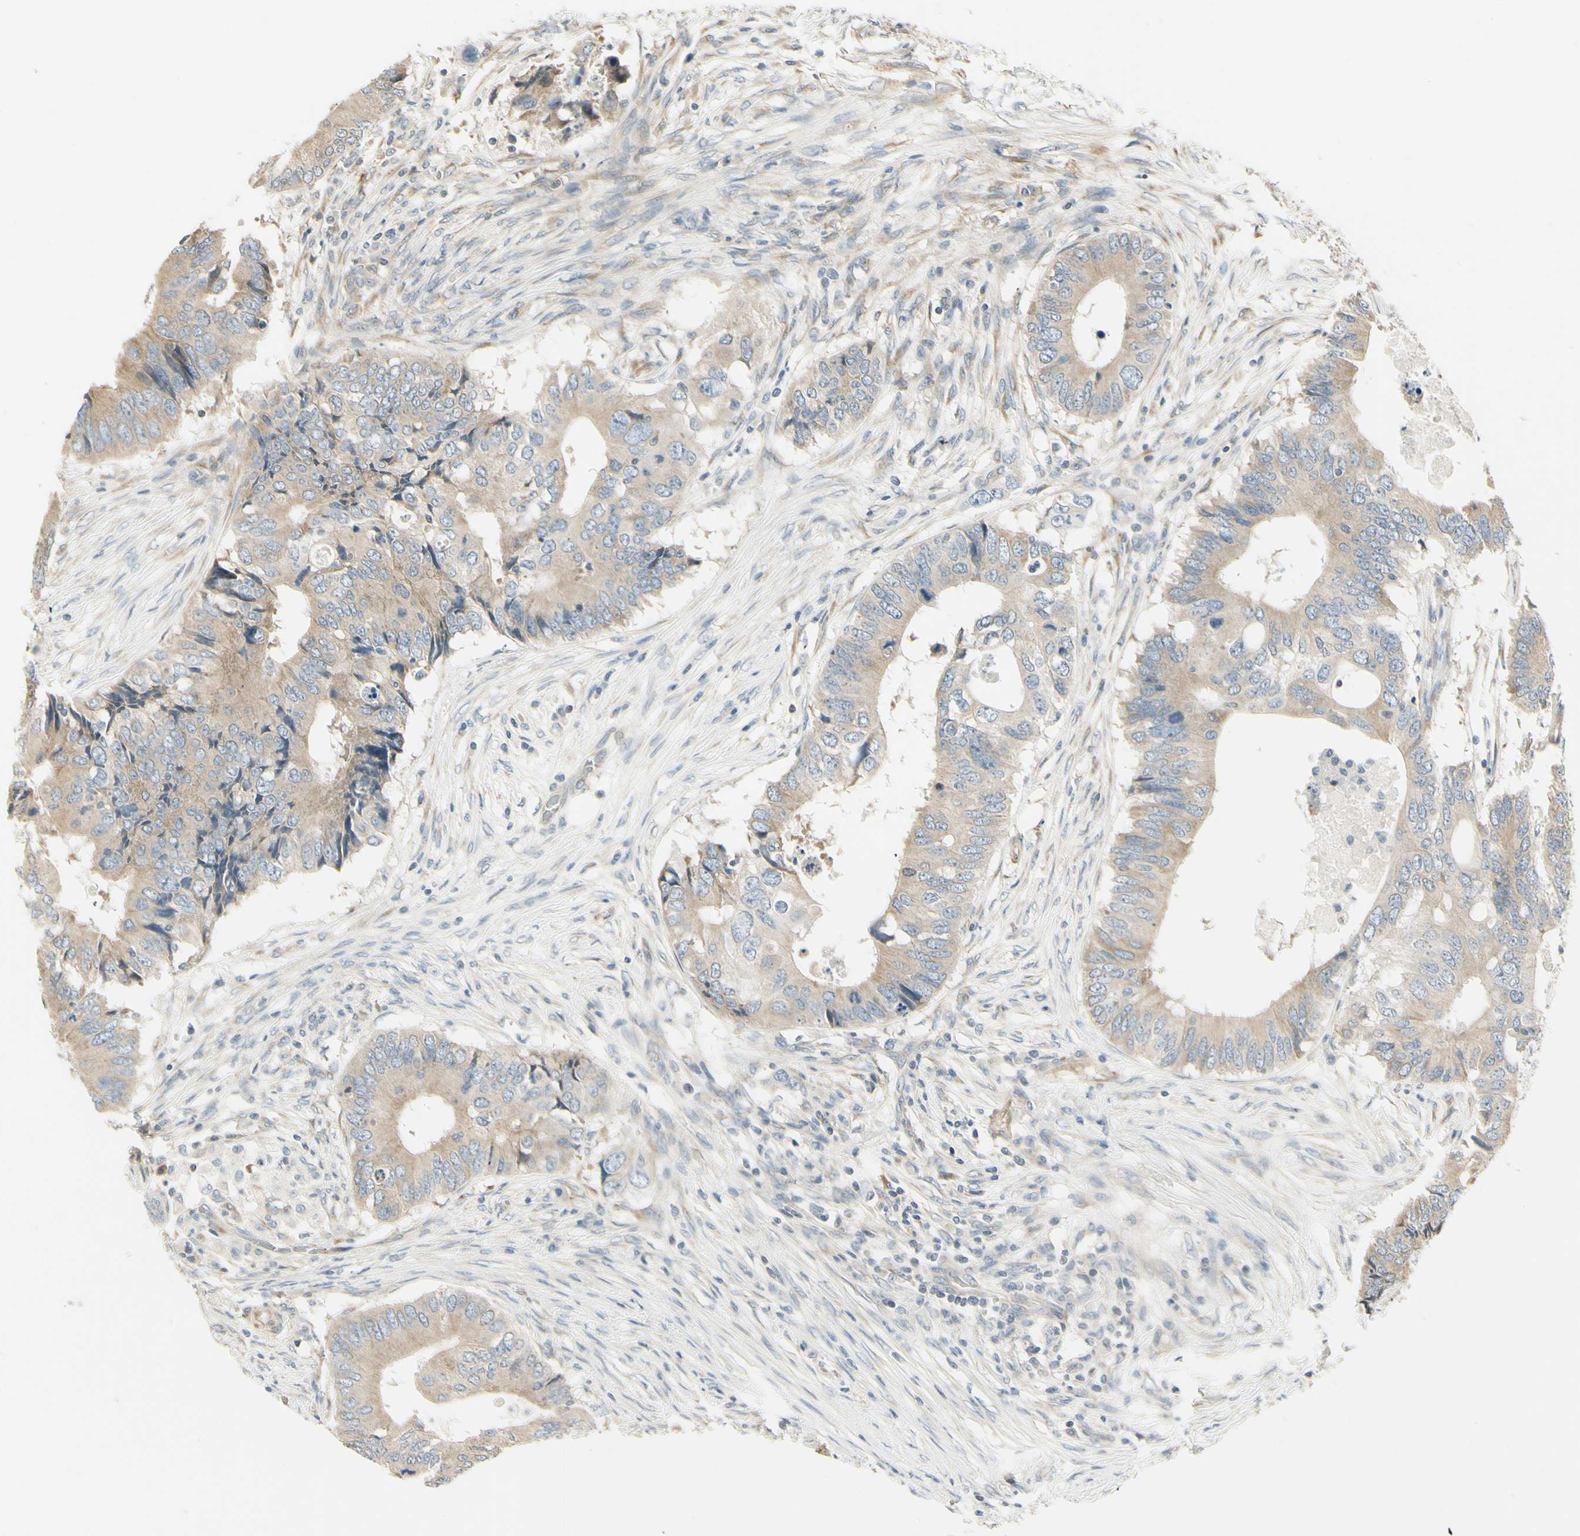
{"staining": {"intensity": "weak", "quantity": ">75%", "location": "cytoplasmic/membranous"}, "tissue": "colorectal cancer", "cell_type": "Tumor cells", "image_type": "cancer", "snomed": [{"axis": "morphology", "description": "Adenocarcinoma, NOS"}, {"axis": "topography", "description": "Colon"}], "caption": "Colorectal cancer (adenocarcinoma) tissue displays weak cytoplasmic/membranous positivity in about >75% of tumor cells, visualized by immunohistochemistry. The staining is performed using DAB (3,3'-diaminobenzidine) brown chromogen to label protein expression. The nuclei are counter-stained blue using hematoxylin.", "gene": "IGDCC4", "patient": {"sex": "male", "age": 71}}